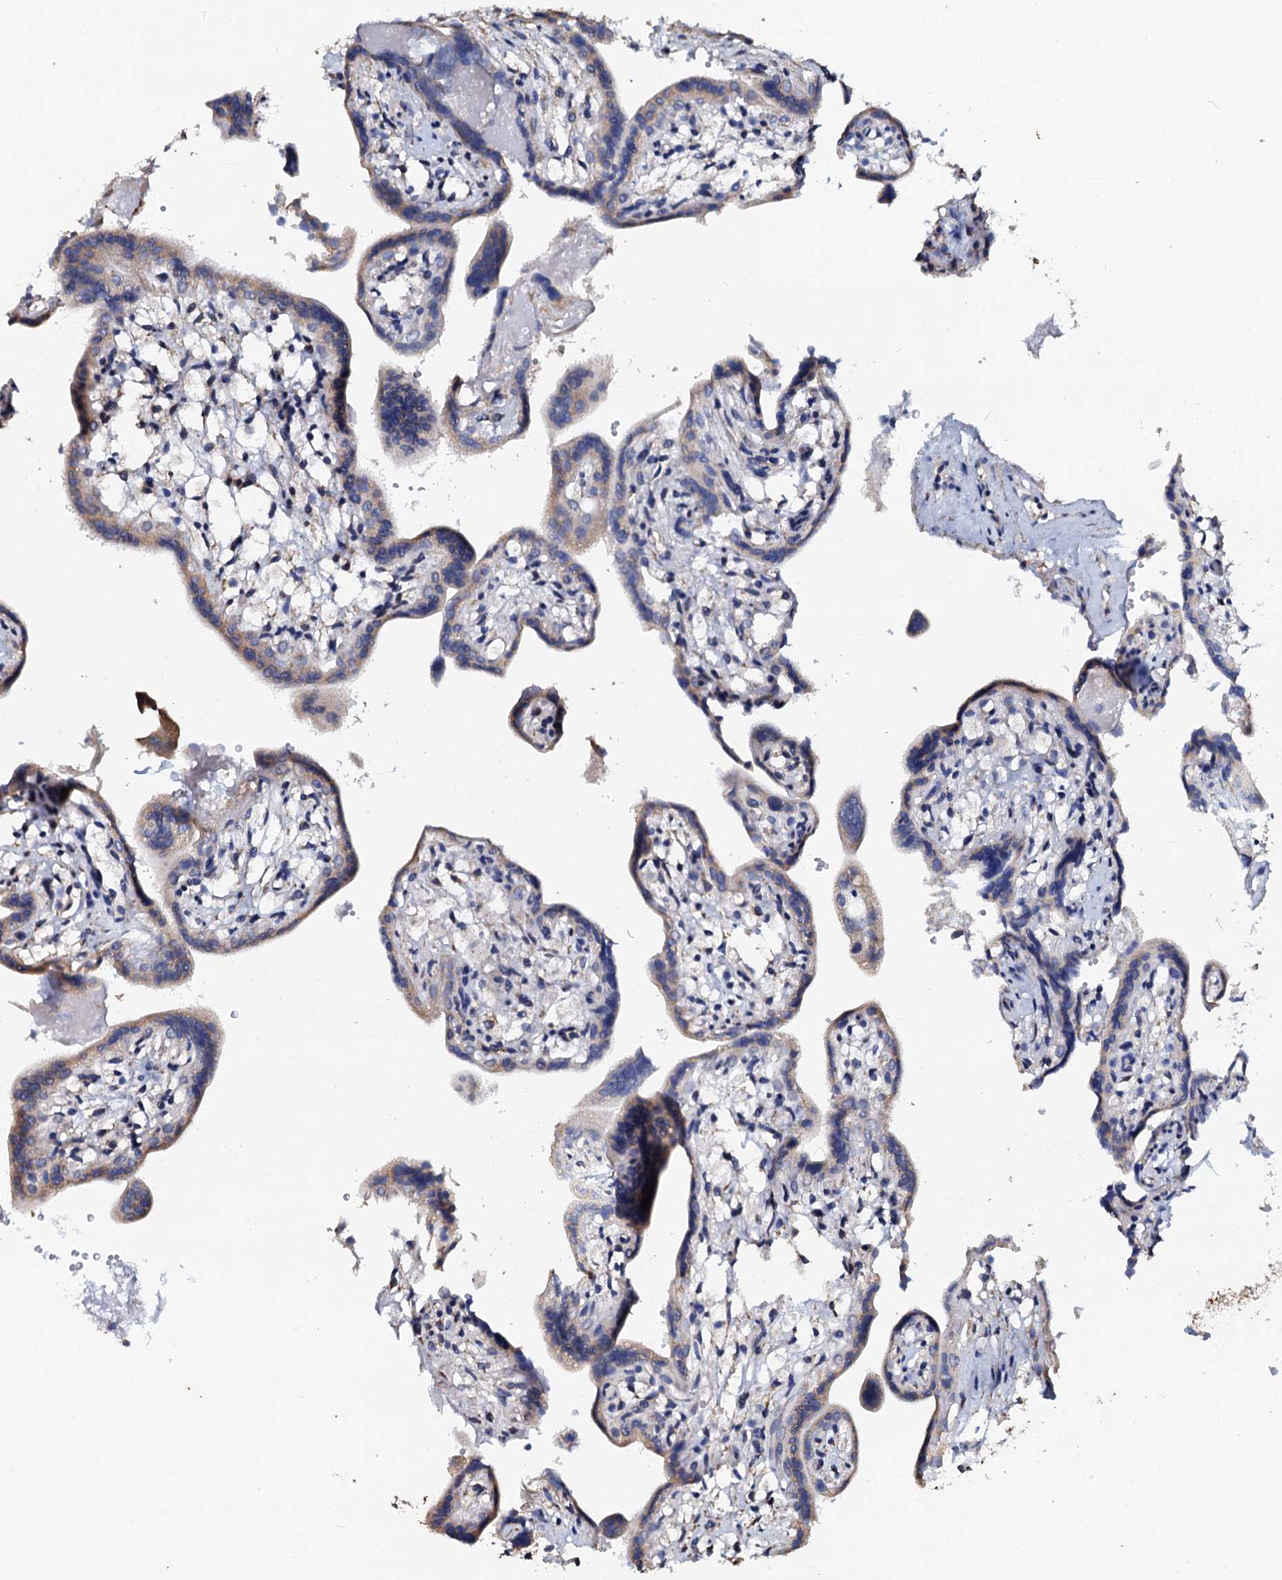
{"staining": {"intensity": "weak", "quantity": ">75%", "location": "cytoplasmic/membranous"}, "tissue": "placenta", "cell_type": "Trophoblastic cells", "image_type": "normal", "snomed": [{"axis": "morphology", "description": "Normal tissue, NOS"}, {"axis": "topography", "description": "Placenta"}], "caption": "This is an image of immunohistochemistry staining of benign placenta, which shows weak expression in the cytoplasmic/membranous of trophoblastic cells.", "gene": "AKAP3", "patient": {"sex": "female", "age": 37}}